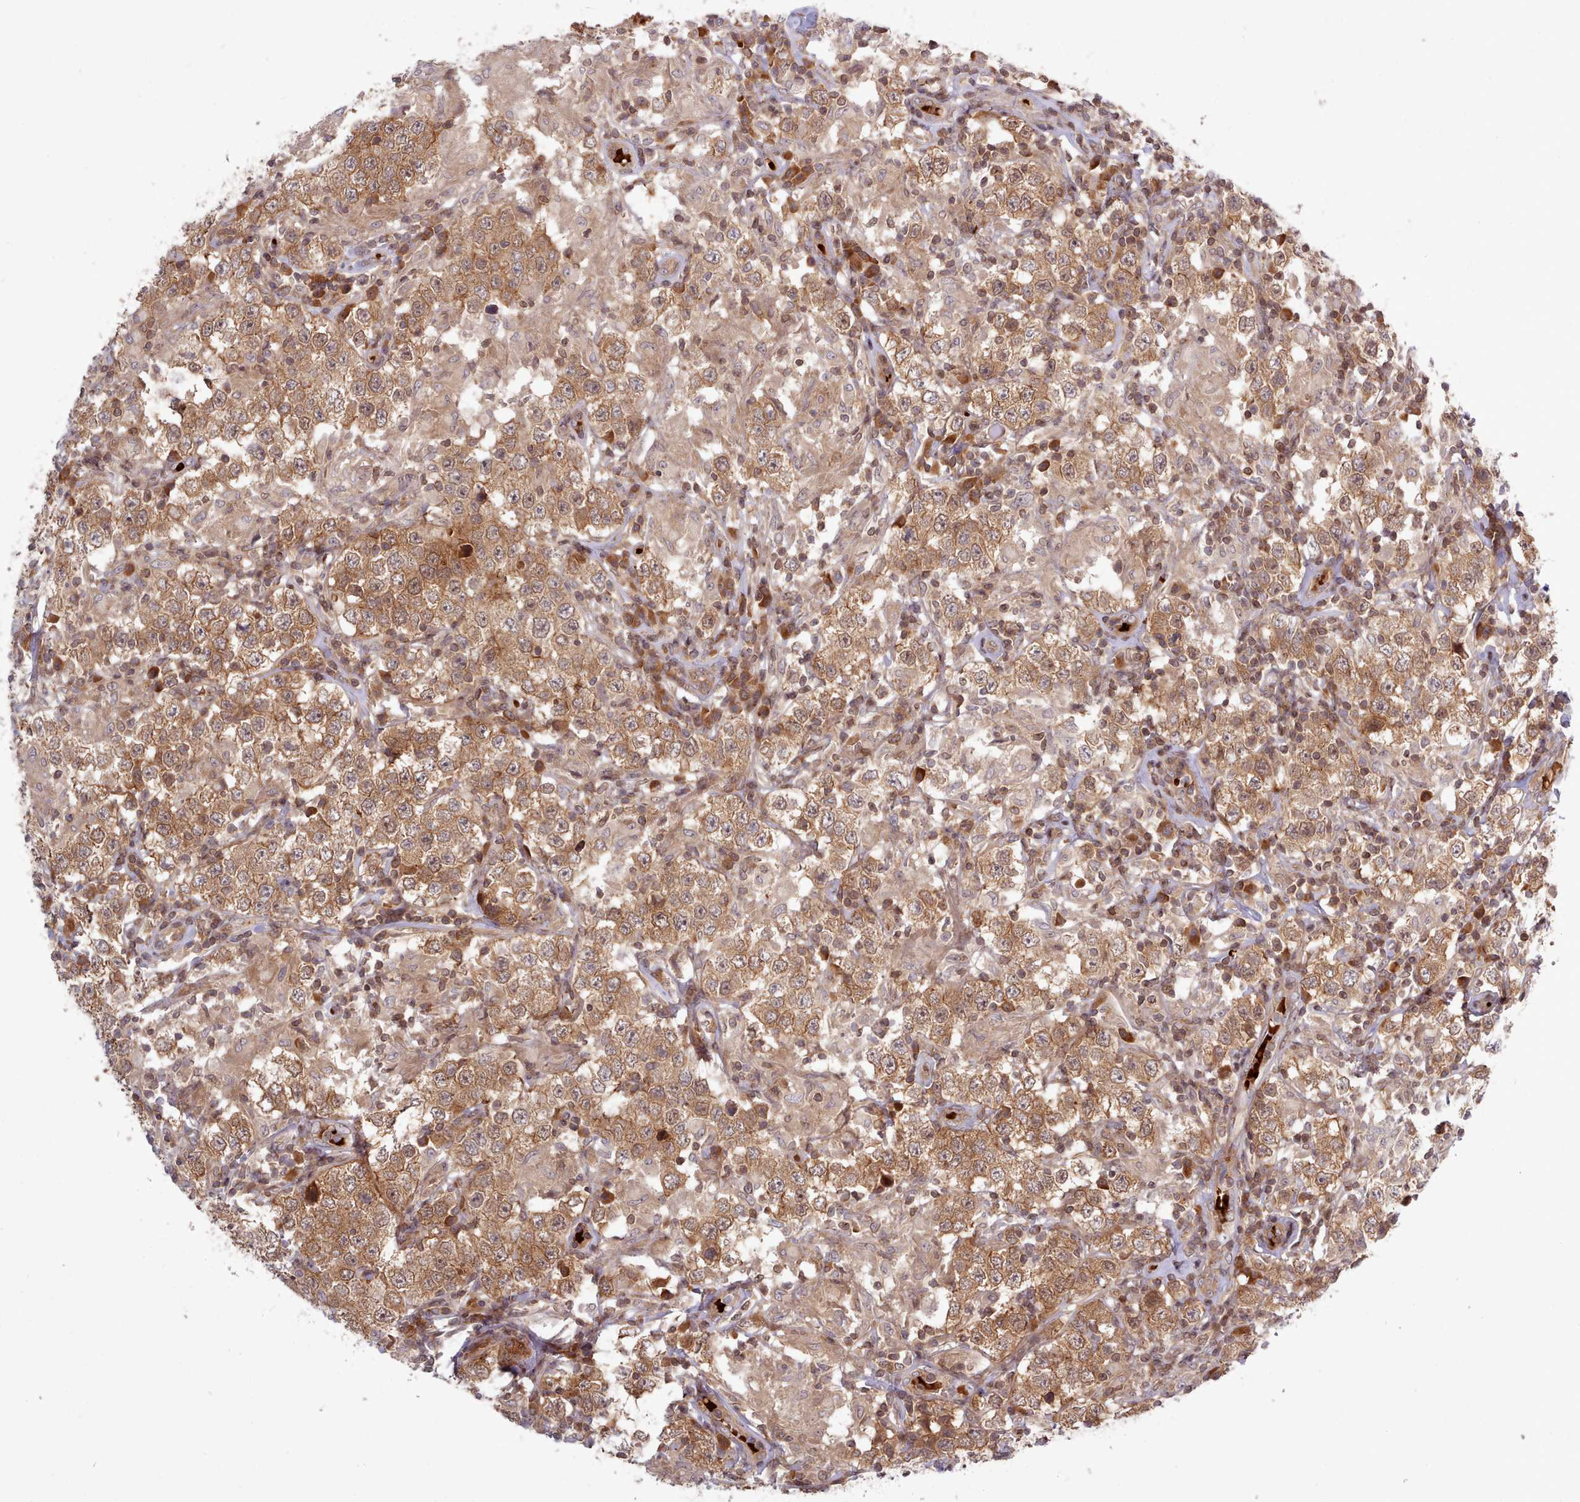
{"staining": {"intensity": "moderate", "quantity": ">75%", "location": "cytoplasmic/membranous,nuclear"}, "tissue": "testis cancer", "cell_type": "Tumor cells", "image_type": "cancer", "snomed": [{"axis": "morphology", "description": "Seminoma, NOS"}, {"axis": "morphology", "description": "Carcinoma, Embryonal, NOS"}, {"axis": "topography", "description": "Testis"}], "caption": "About >75% of tumor cells in human seminoma (testis) exhibit moderate cytoplasmic/membranous and nuclear protein staining as visualized by brown immunohistochemical staining.", "gene": "UBE2G1", "patient": {"sex": "male", "age": 41}}